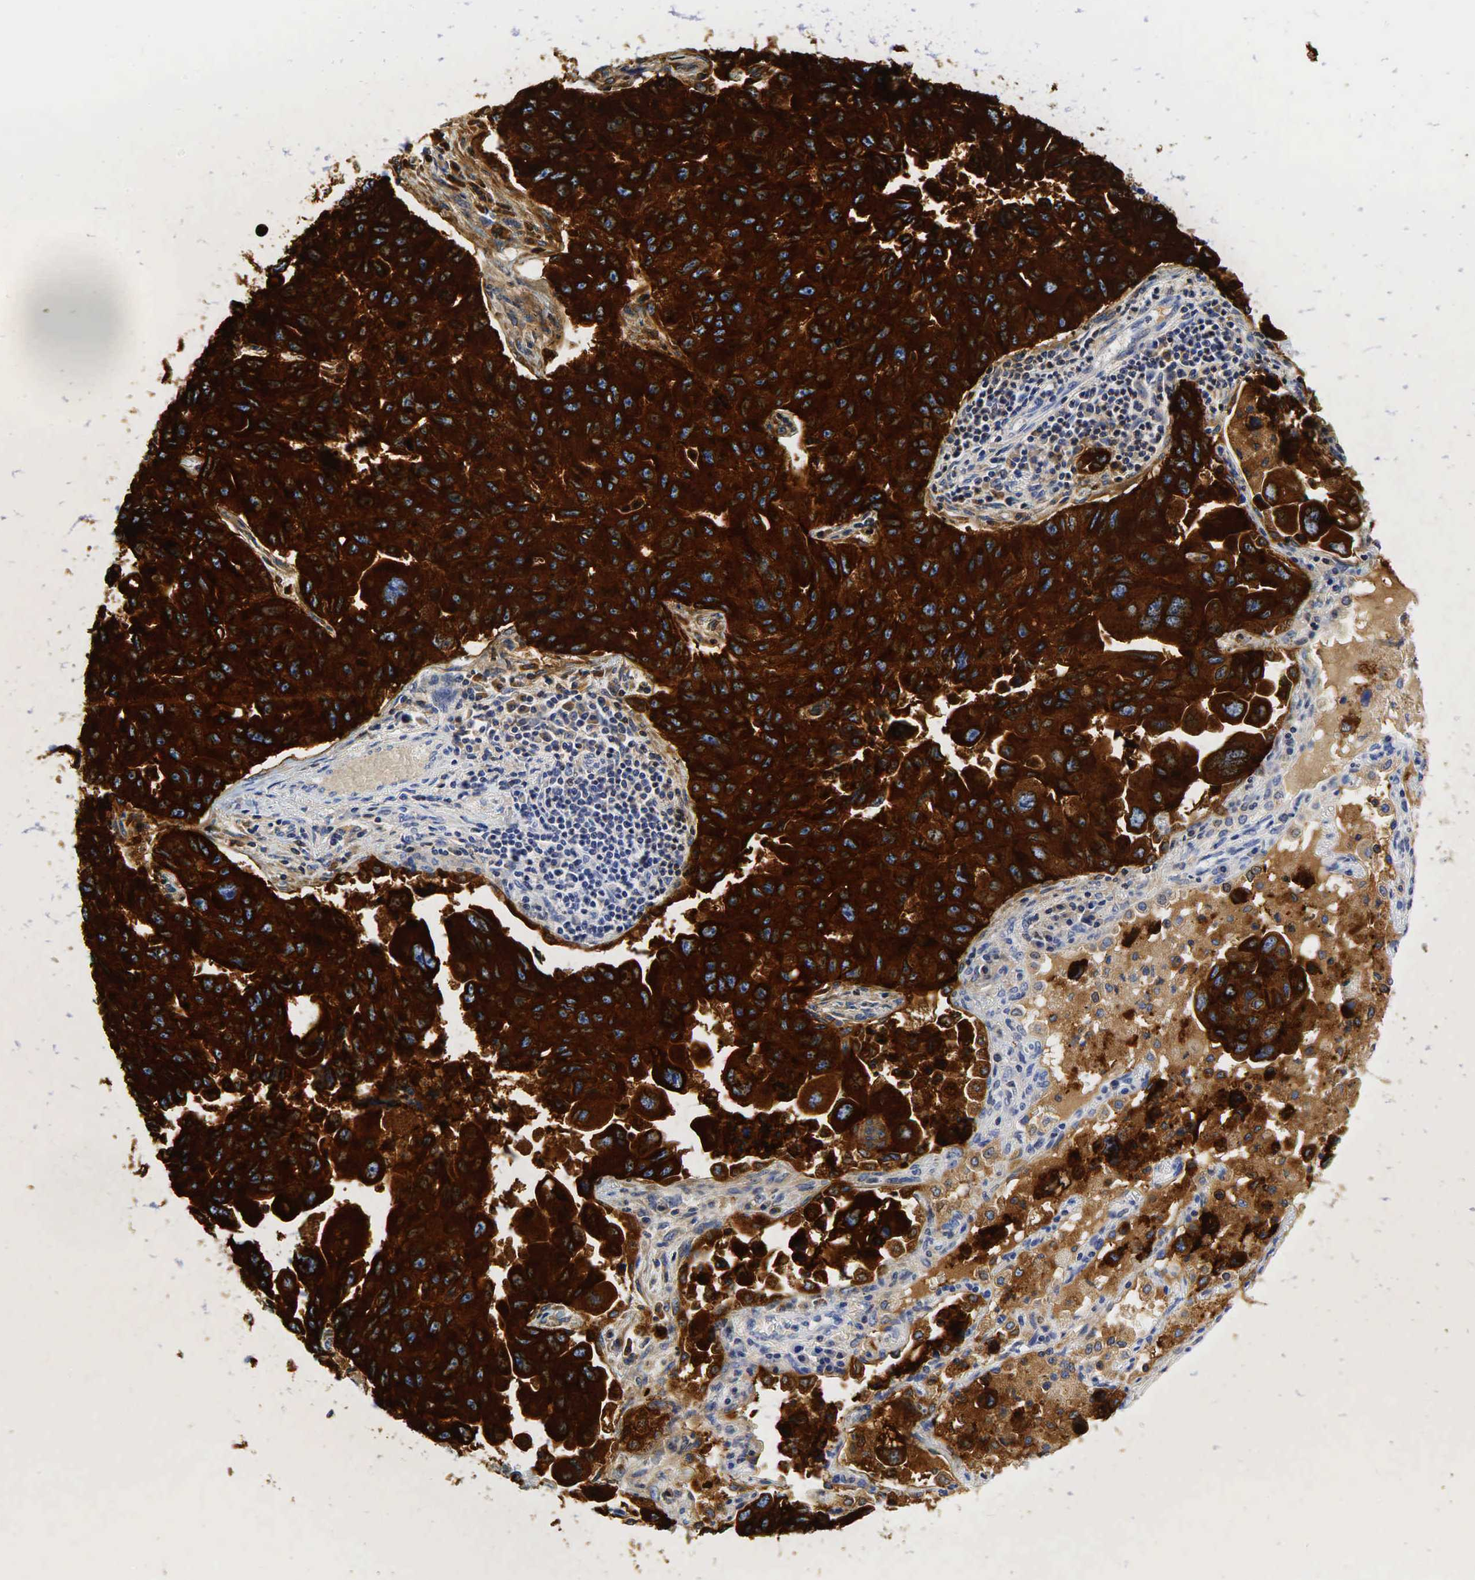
{"staining": {"intensity": "strong", "quantity": ">75%", "location": "cytoplasmic/membranous"}, "tissue": "lung cancer", "cell_type": "Tumor cells", "image_type": "cancer", "snomed": [{"axis": "morphology", "description": "Adenocarcinoma, NOS"}, {"axis": "topography", "description": "Lung"}], "caption": "A brown stain highlights strong cytoplasmic/membranous positivity of a protein in lung adenocarcinoma tumor cells. (DAB (3,3'-diaminobenzidine) IHC, brown staining for protein, blue staining for nuclei).", "gene": "CEACAM5", "patient": {"sex": "male", "age": 64}}